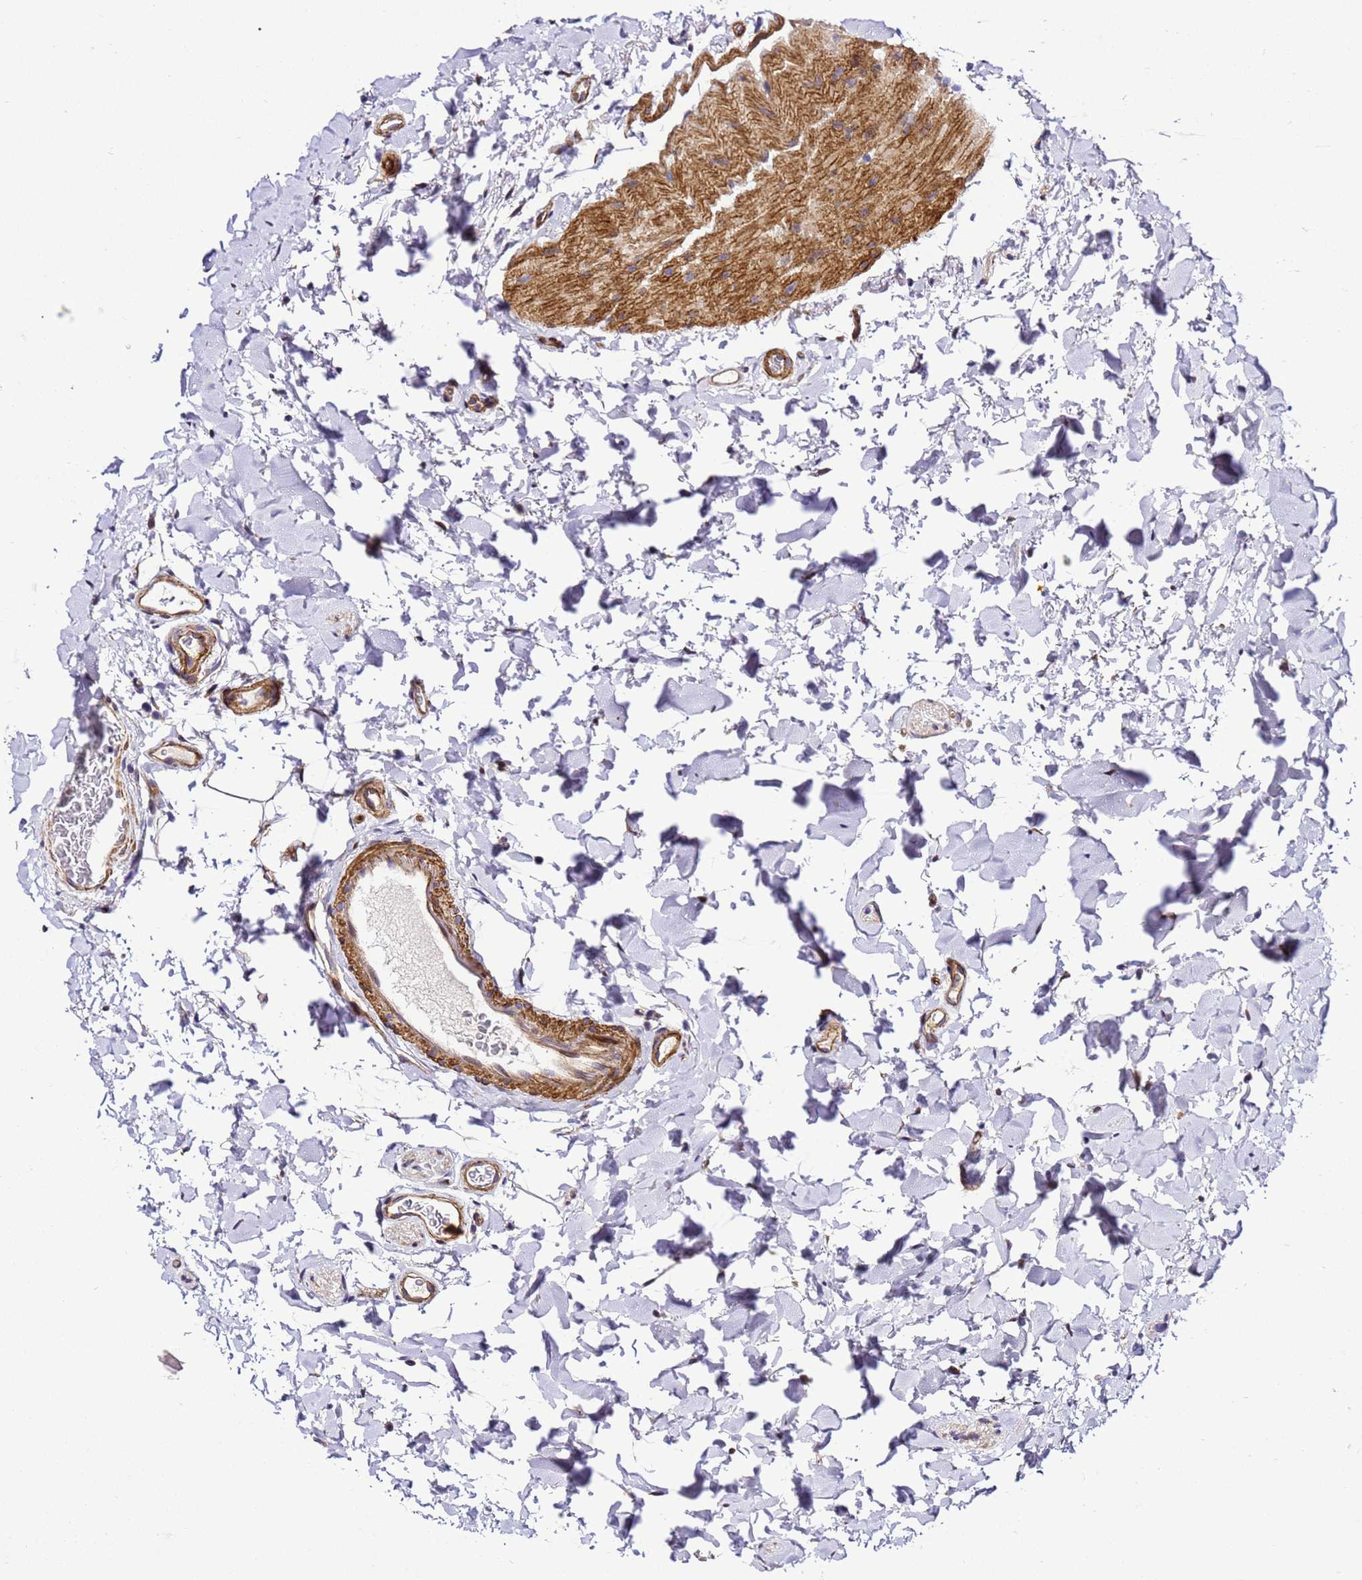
{"staining": {"intensity": "moderate", "quantity": ">75%", "location": "cytoplasmic/membranous"}, "tissue": "colon", "cell_type": "Endothelial cells", "image_type": "normal", "snomed": [{"axis": "morphology", "description": "Normal tissue, NOS"}, {"axis": "topography", "description": "Colon"}], "caption": "Immunohistochemistry staining of normal colon, which reveals medium levels of moderate cytoplasmic/membranous expression in about >75% of endothelial cells indicating moderate cytoplasmic/membranous protein staining. The staining was performed using DAB (brown) for protein detection and nuclei were counterstained in hematoxylin (blue).", "gene": "ZNF417", "patient": {"sex": "female", "age": 82}}